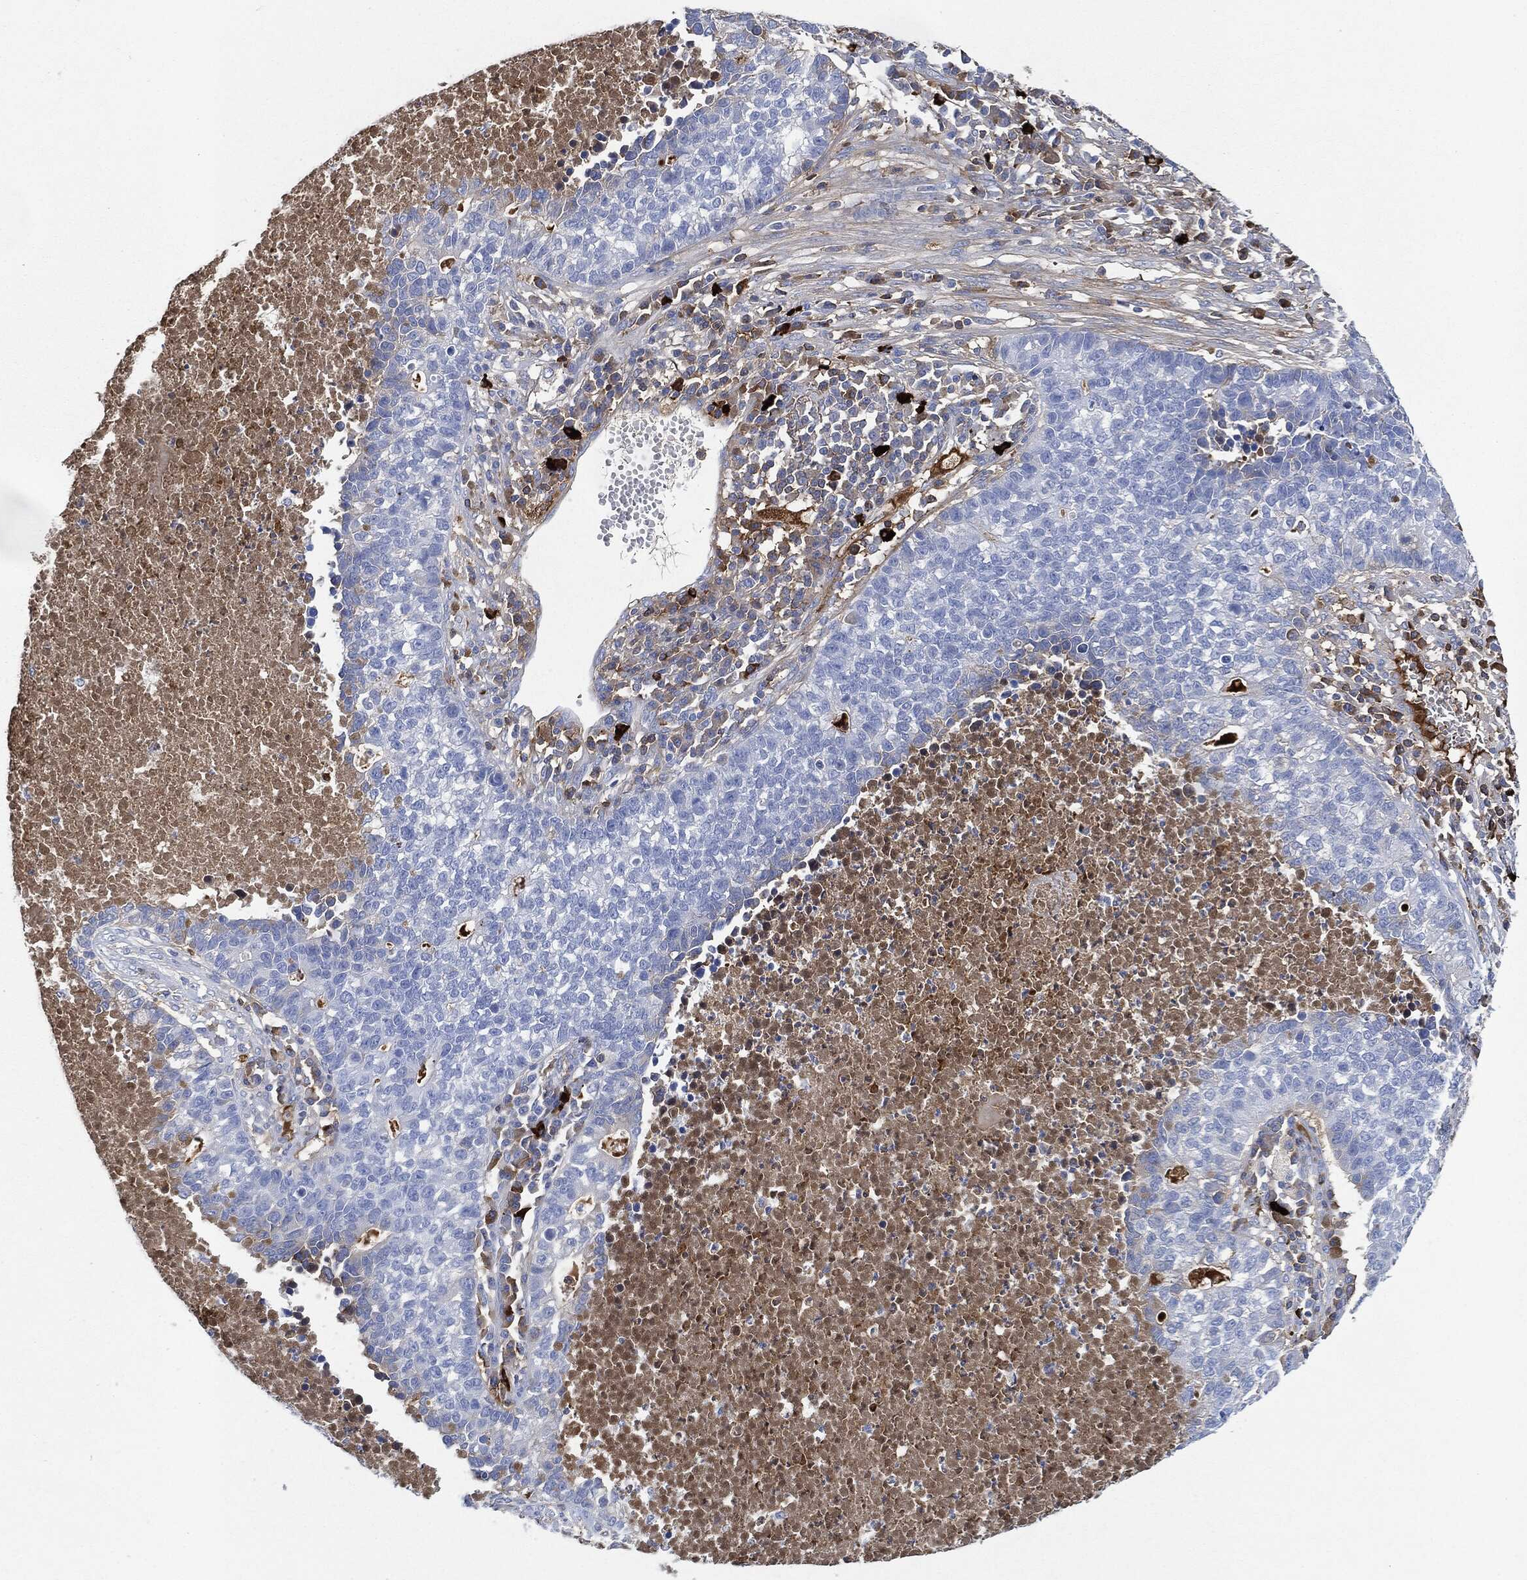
{"staining": {"intensity": "negative", "quantity": "none", "location": "none"}, "tissue": "lung cancer", "cell_type": "Tumor cells", "image_type": "cancer", "snomed": [{"axis": "morphology", "description": "Adenocarcinoma, NOS"}, {"axis": "topography", "description": "Lung"}], "caption": "Immunohistochemical staining of human lung adenocarcinoma reveals no significant positivity in tumor cells.", "gene": "IGLV6-57", "patient": {"sex": "male", "age": 57}}